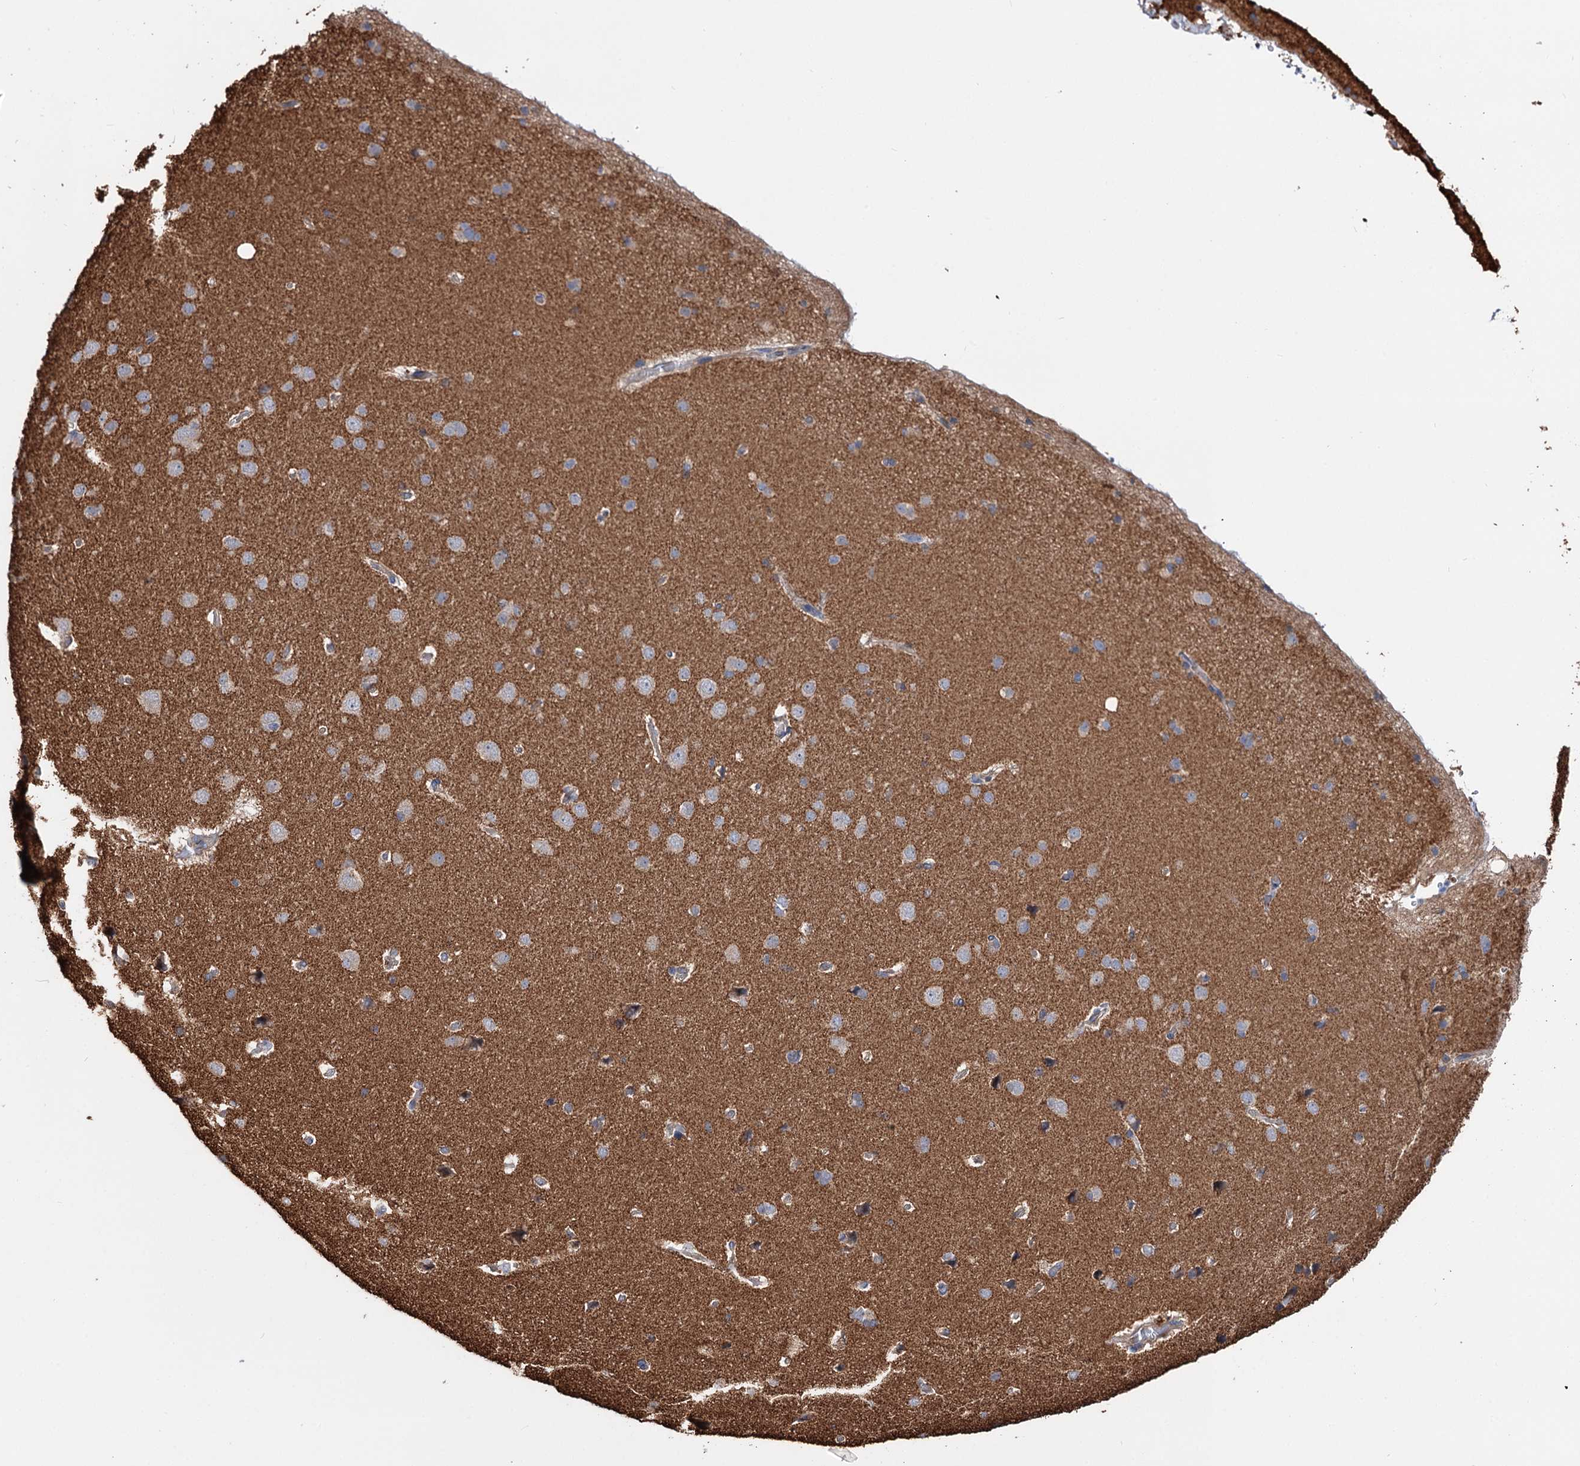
{"staining": {"intensity": "weak", "quantity": "<25%", "location": "cytoplasmic/membranous"}, "tissue": "cerebral cortex", "cell_type": "Endothelial cells", "image_type": "normal", "snomed": [{"axis": "morphology", "description": "Normal tissue, NOS"}, {"axis": "topography", "description": "Cerebral cortex"}], "caption": "Endothelial cells are negative for brown protein staining in unremarkable cerebral cortex.", "gene": "PTDSS2", "patient": {"sex": "male", "age": 62}}